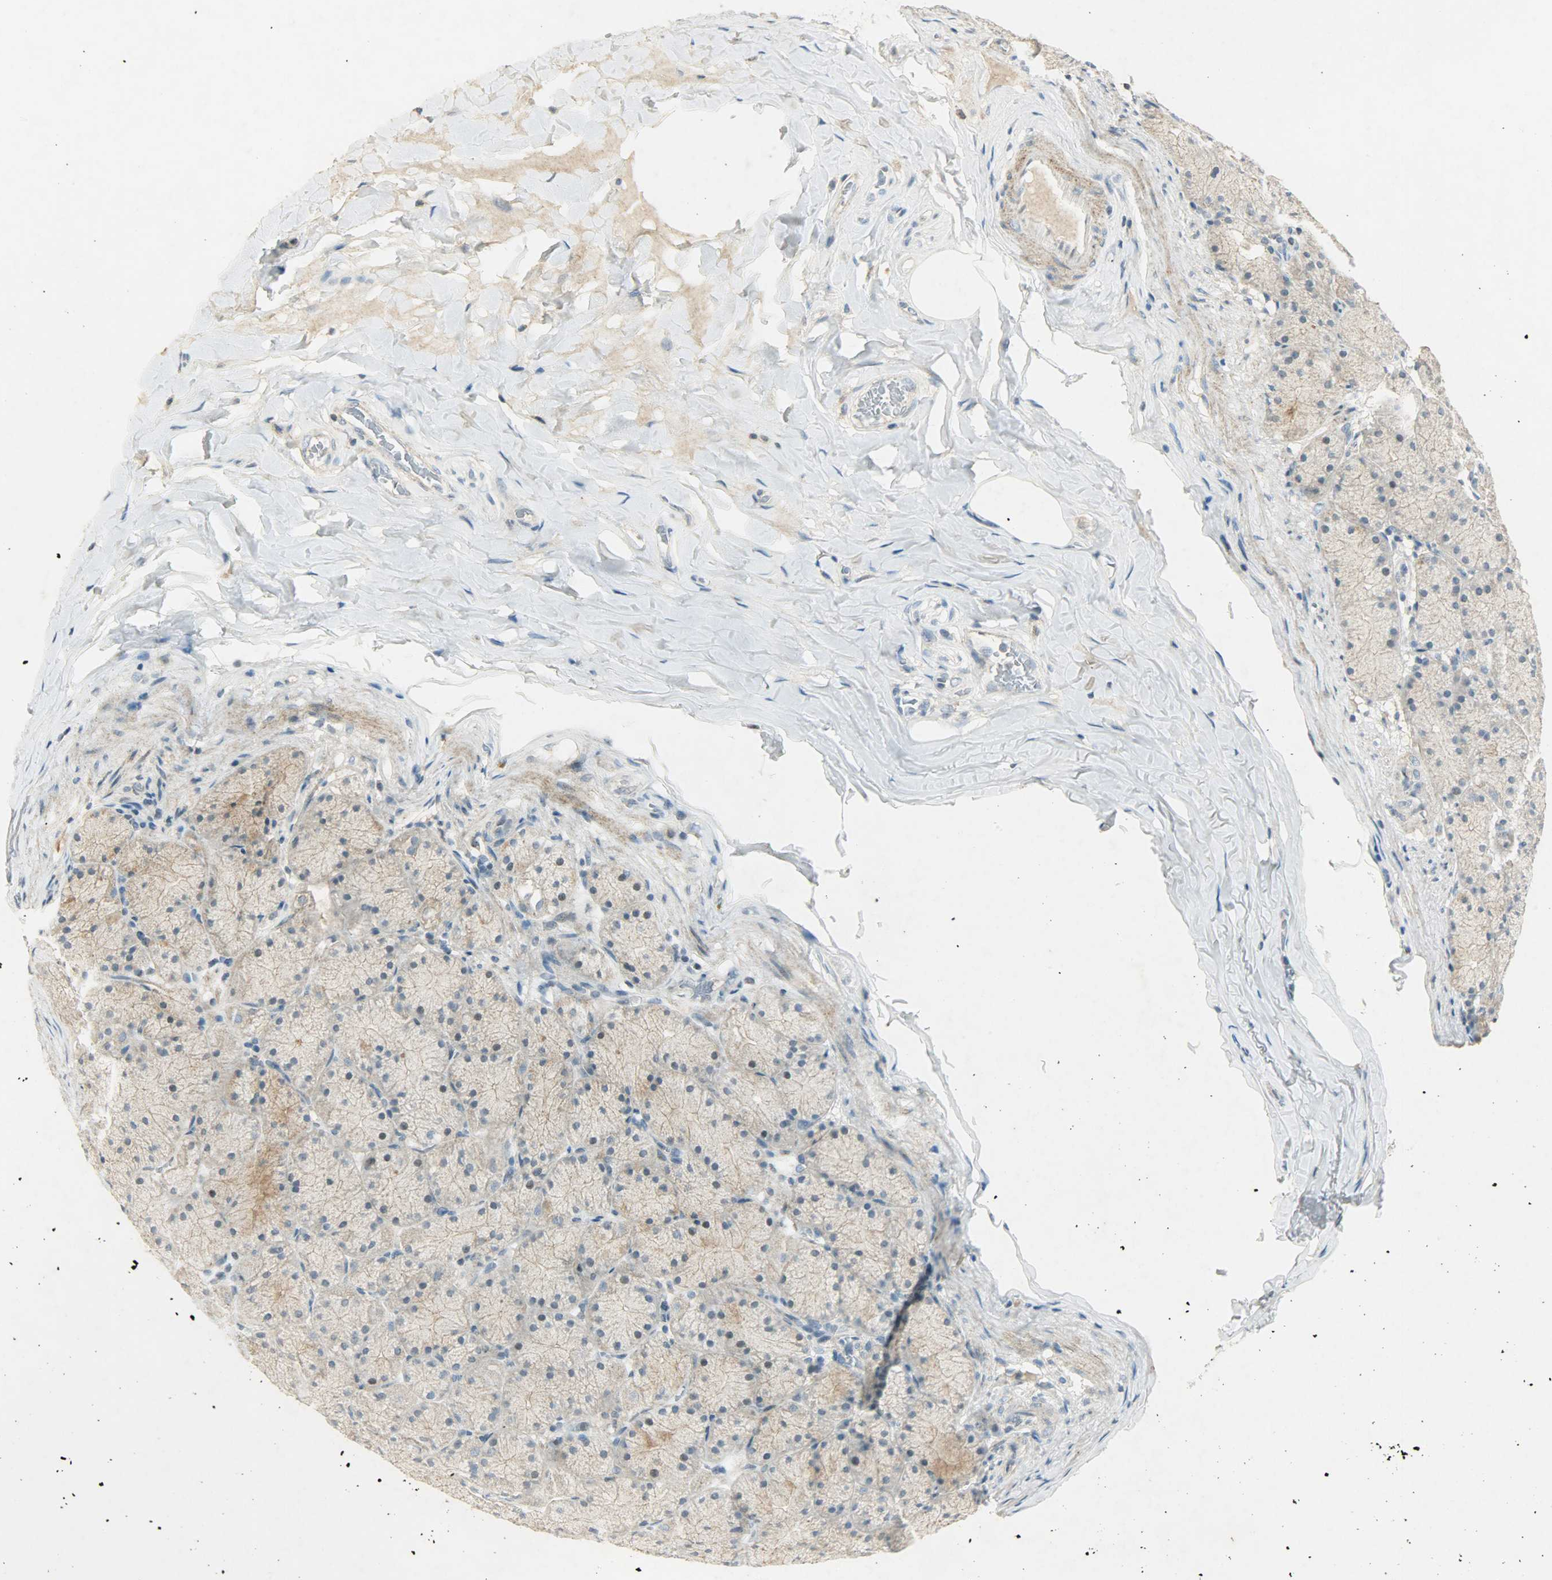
{"staining": {"intensity": "weak", "quantity": "25%-75%", "location": "cytoplasmic/membranous,nuclear"}, "tissue": "stomach", "cell_type": "Glandular cells", "image_type": "normal", "snomed": [{"axis": "morphology", "description": "Normal tissue, NOS"}, {"axis": "topography", "description": "Stomach, upper"}], "caption": "Weak cytoplasmic/membranous,nuclear protein expression is seen in approximately 25%-75% of glandular cells in stomach. (Stains: DAB (3,3'-diaminobenzidine) in brown, nuclei in blue, Microscopy: brightfield microscopy at high magnification).", "gene": "AURKB", "patient": {"sex": "female", "age": 56}}